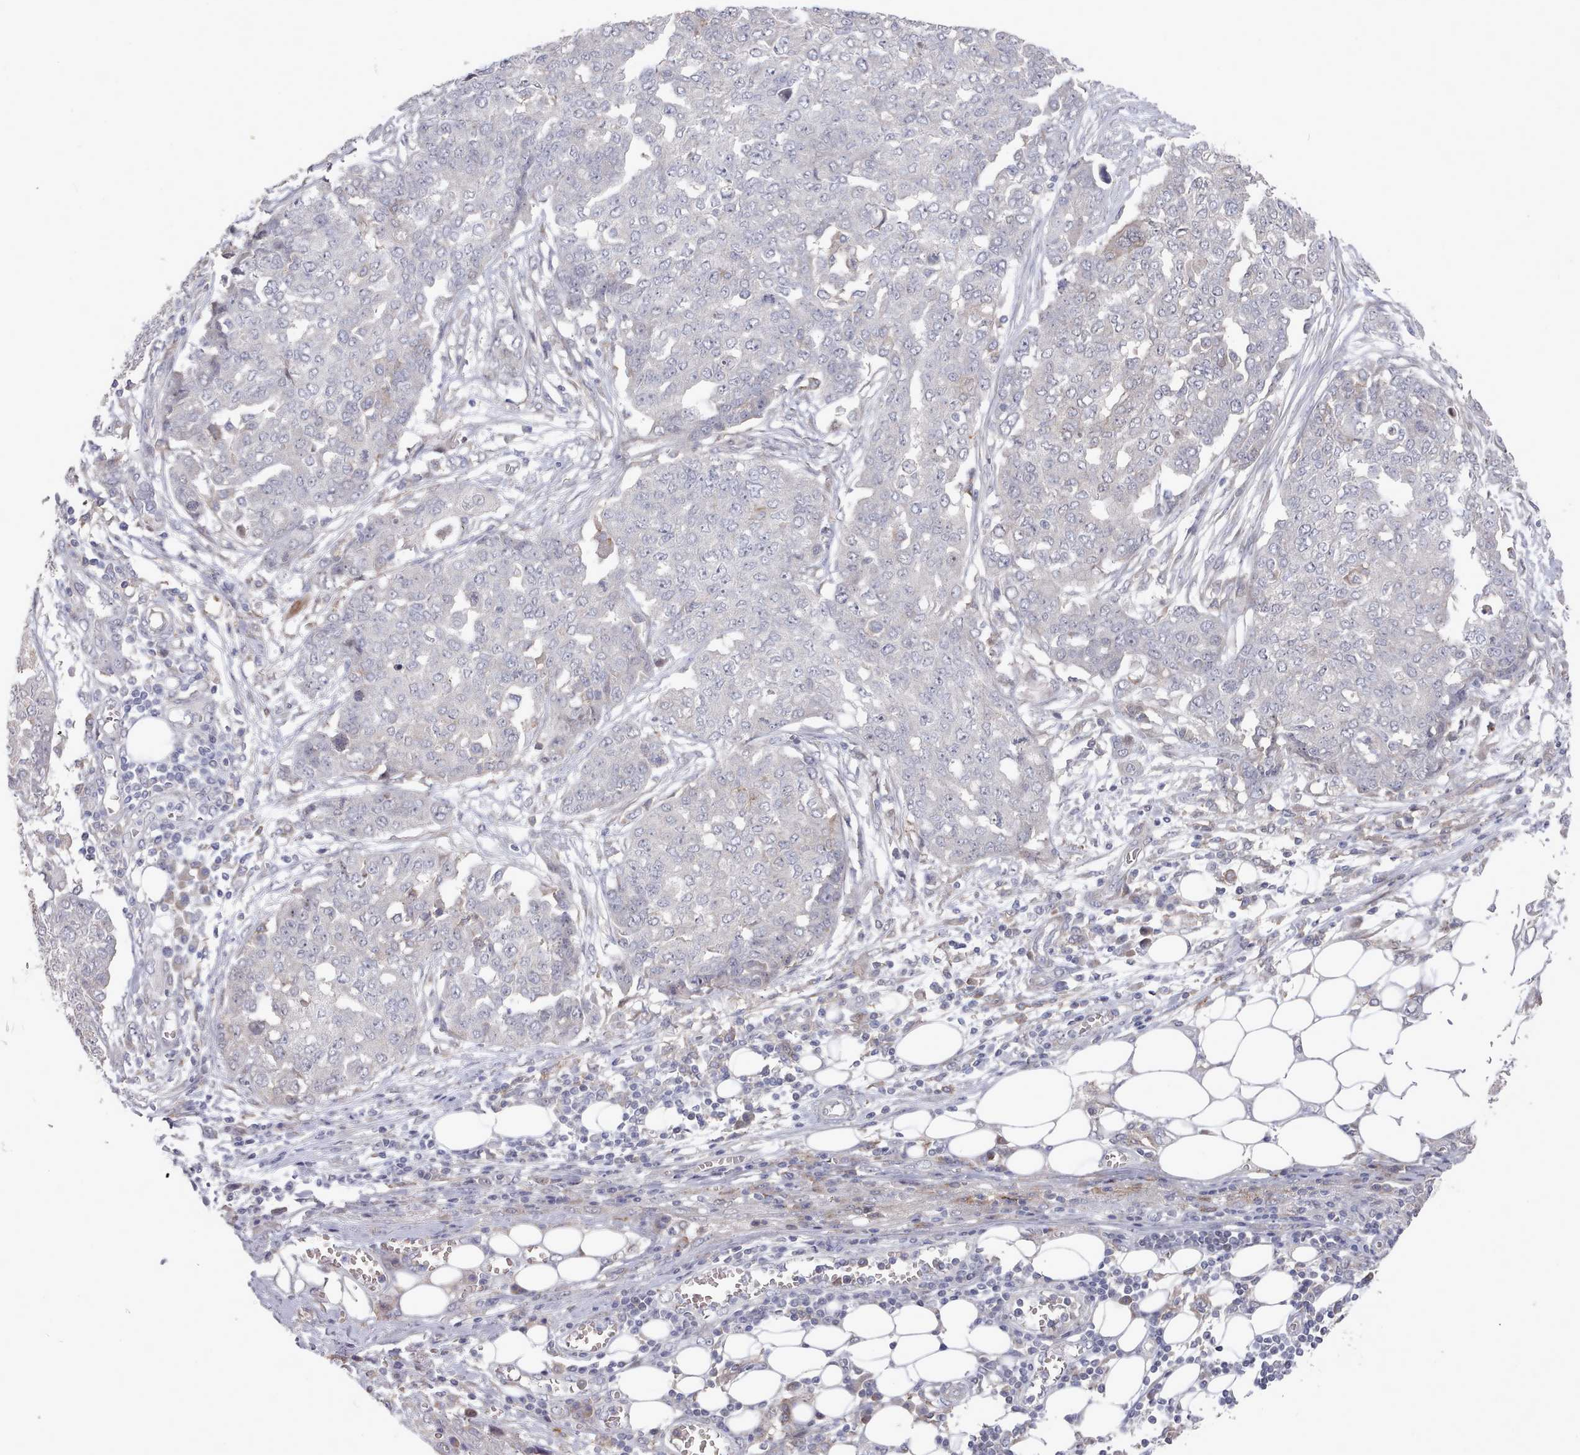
{"staining": {"intensity": "negative", "quantity": "none", "location": "none"}, "tissue": "ovarian cancer", "cell_type": "Tumor cells", "image_type": "cancer", "snomed": [{"axis": "morphology", "description": "Cystadenocarcinoma, serous, NOS"}, {"axis": "topography", "description": "Soft tissue"}, {"axis": "topography", "description": "Ovary"}], "caption": "An image of ovarian serous cystadenocarcinoma stained for a protein reveals no brown staining in tumor cells.", "gene": "COL8A2", "patient": {"sex": "female", "age": 57}}